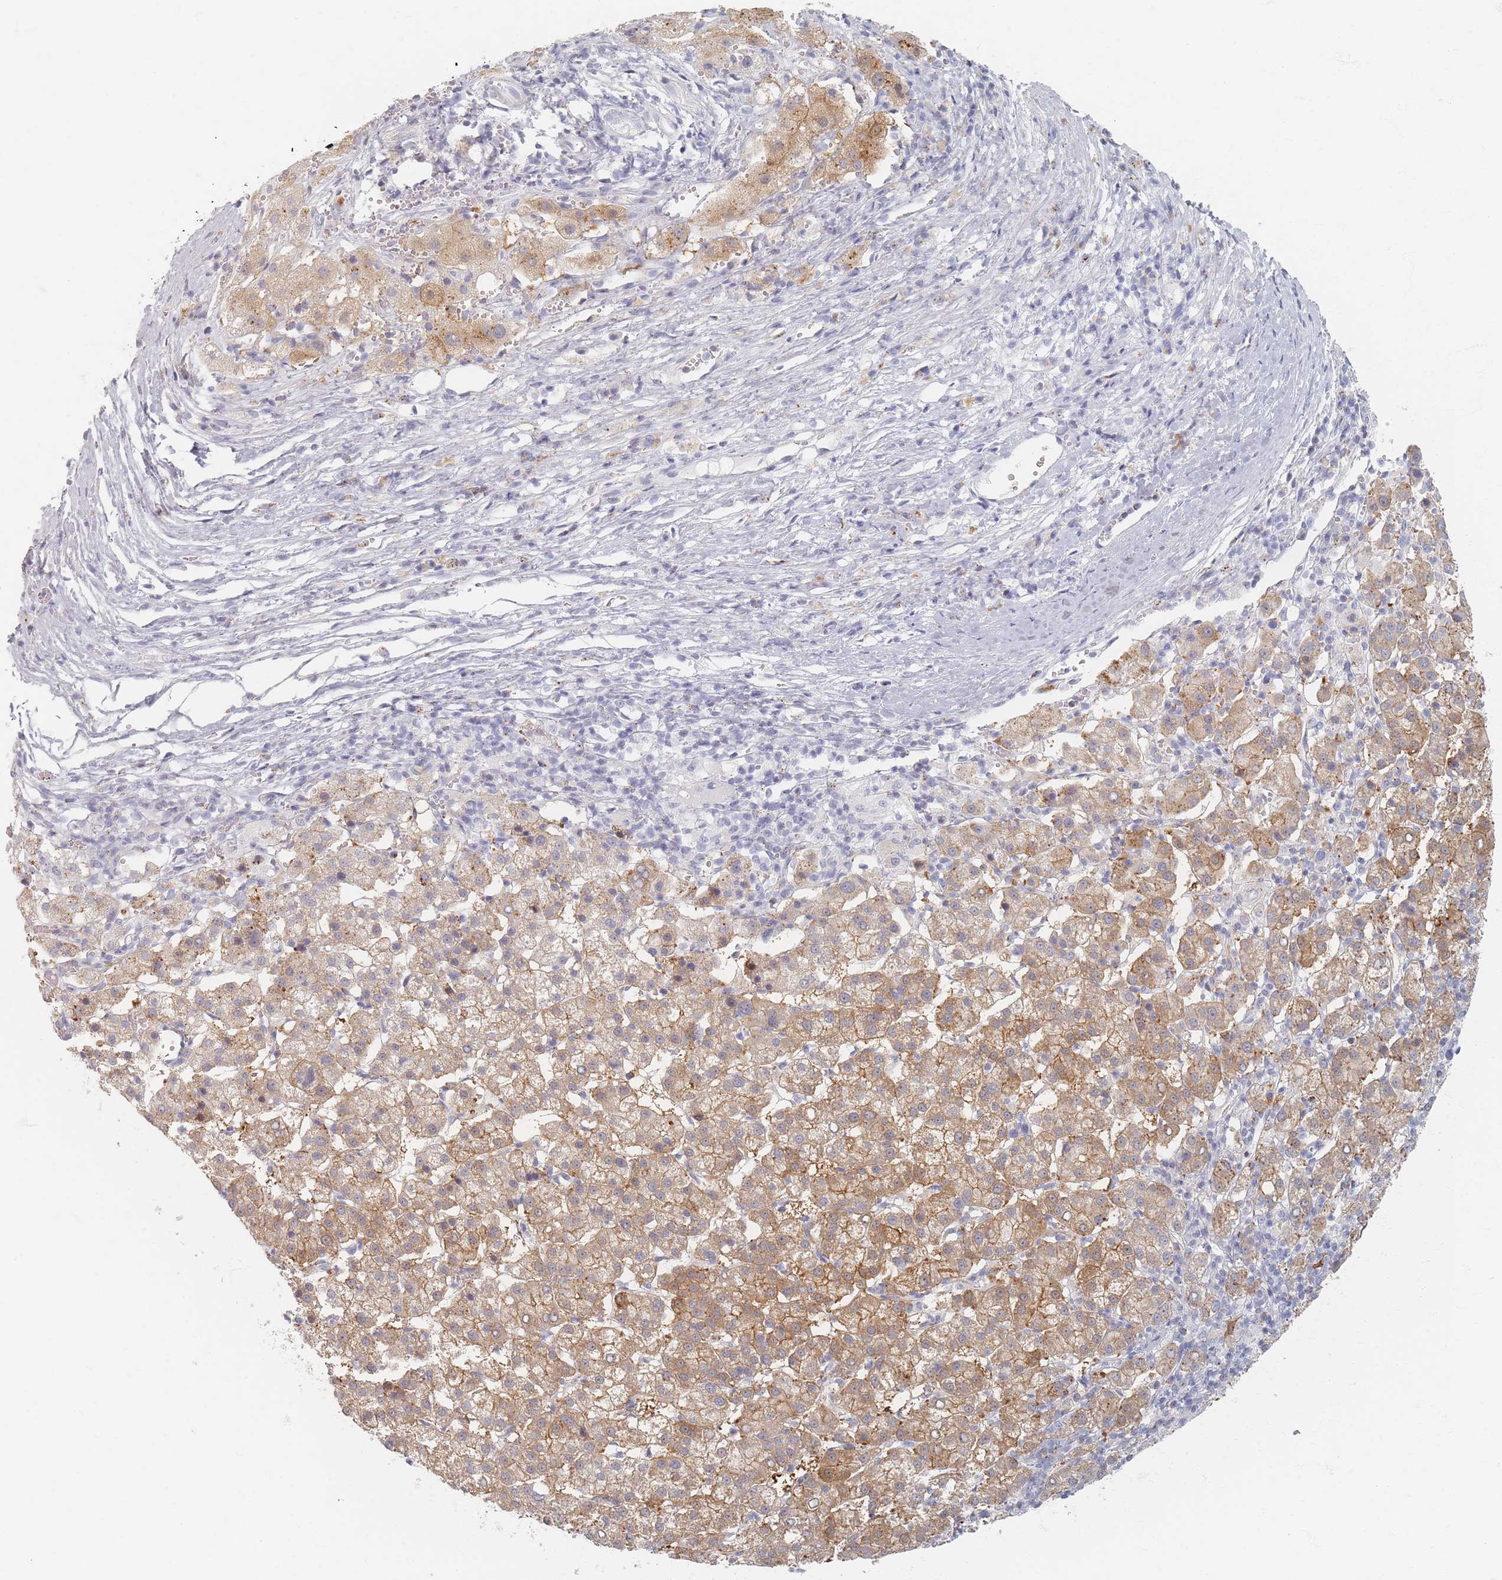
{"staining": {"intensity": "moderate", "quantity": ">75%", "location": "cytoplasmic/membranous"}, "tissue": "liver cancer", "cell_type": "Tumor cells", "image_type": "cancer", "snomed": [{"axis": "morphology", "description": "Carcinoma, Hepatocellular, NOS"}, {"axis": "topography", "description": "Liver"}], "caption": "A micrograph of human liver cancer (hepatocellular carcinoma) stained for a protein demonstrates moderate cytoplasmic/membranous brown staining in tumor cells.", "gene": "SLC2A11", "patient": {"sex": "female", "age": 58}}